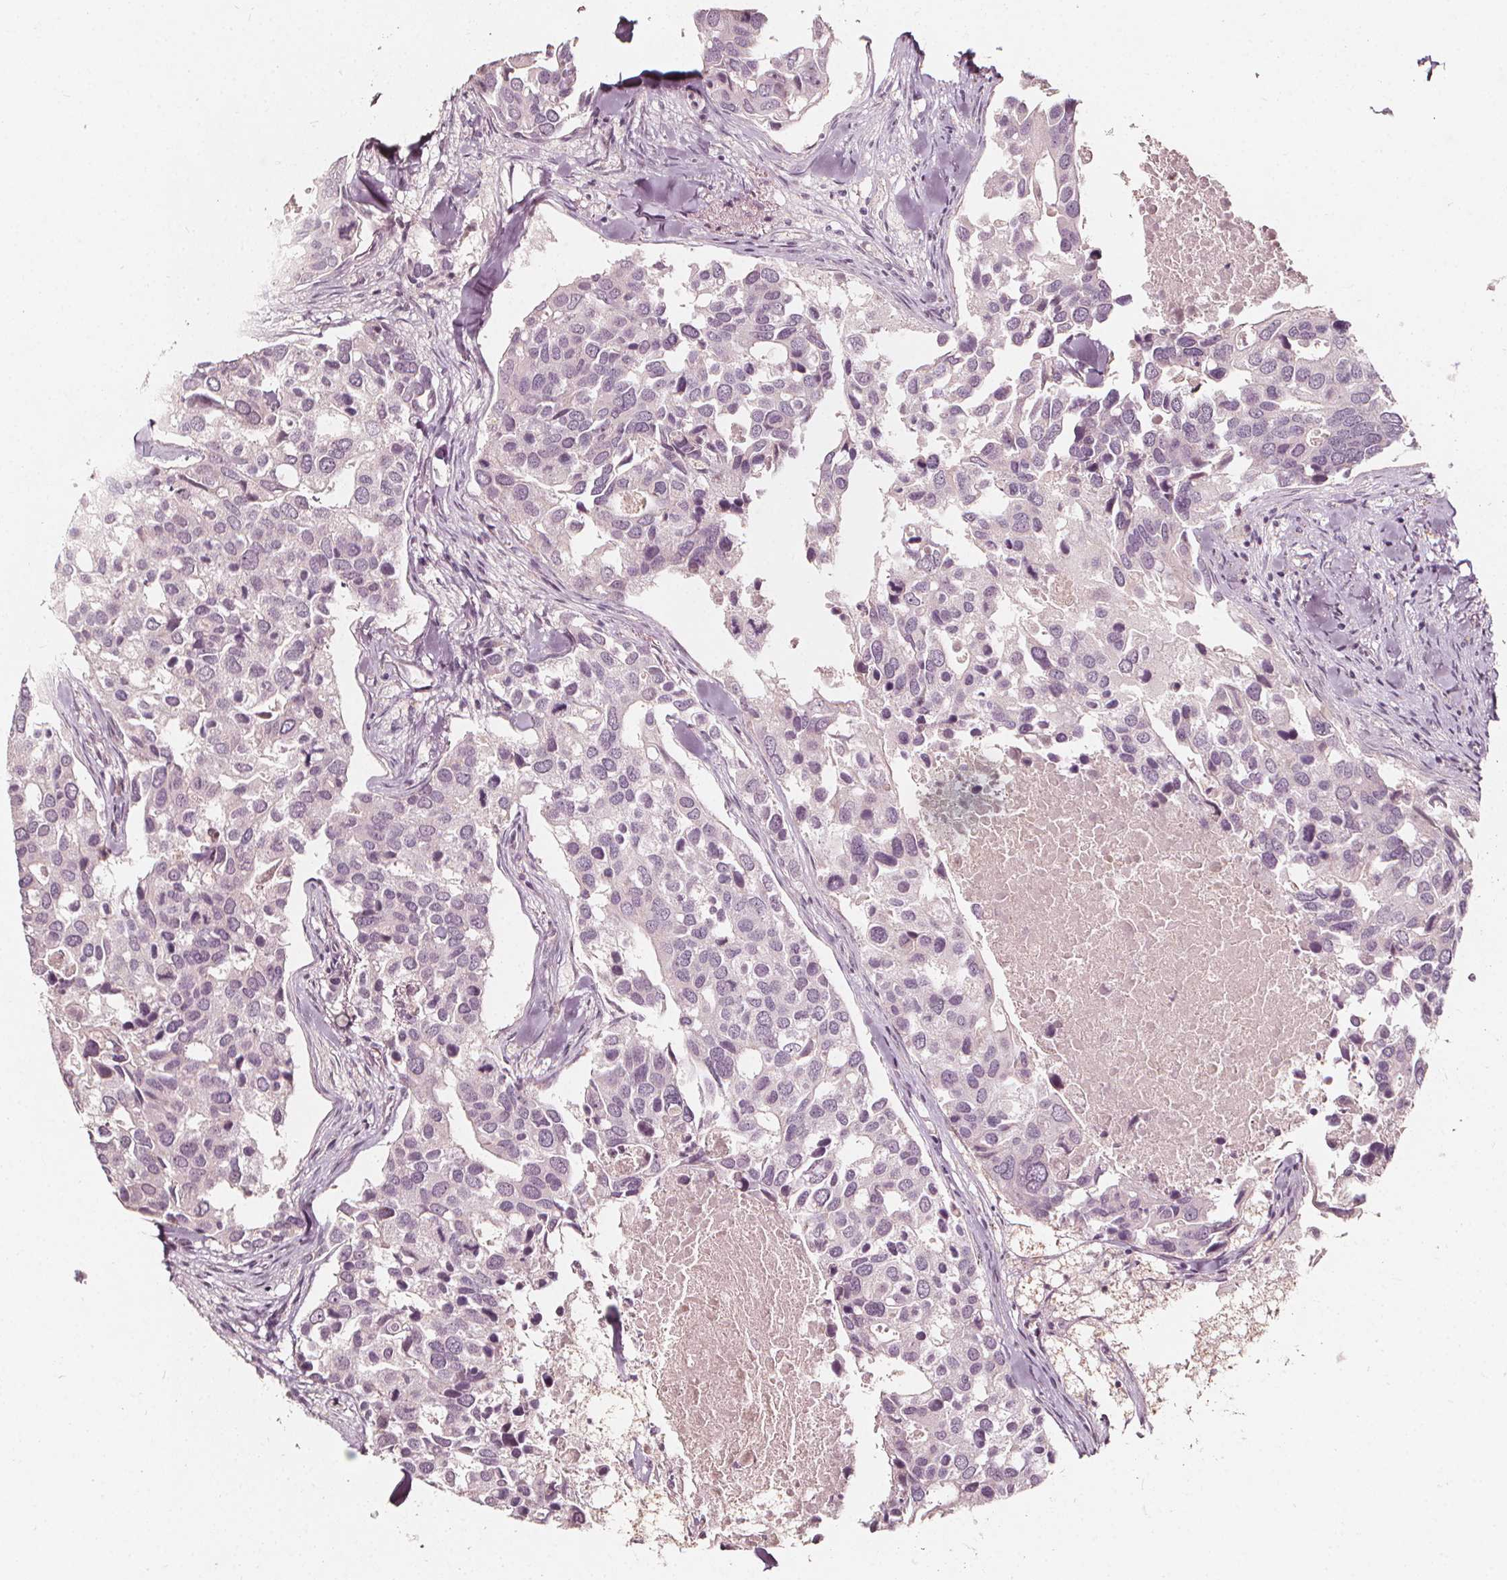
{"staining": {"intensity": "negative", "quantity": "none", "location": "none"}, "tissue": "breast cancer", "cell_type": "Tumor cells", "image_type": "cancer", "snomed": [{"axis": "morphology", "description": "Duct carcinoma"}, {"axis": "topography", "description": "Breast"}], "caption": "Immunohistochemistry (IHC) micrograph of human breast infiltrating ductal carcinoma stained for a protein (brown), which exhibits no staining in tumor cells.", "gene": "NPC1L1", "patient": {"sex": "female", "age": 83}}